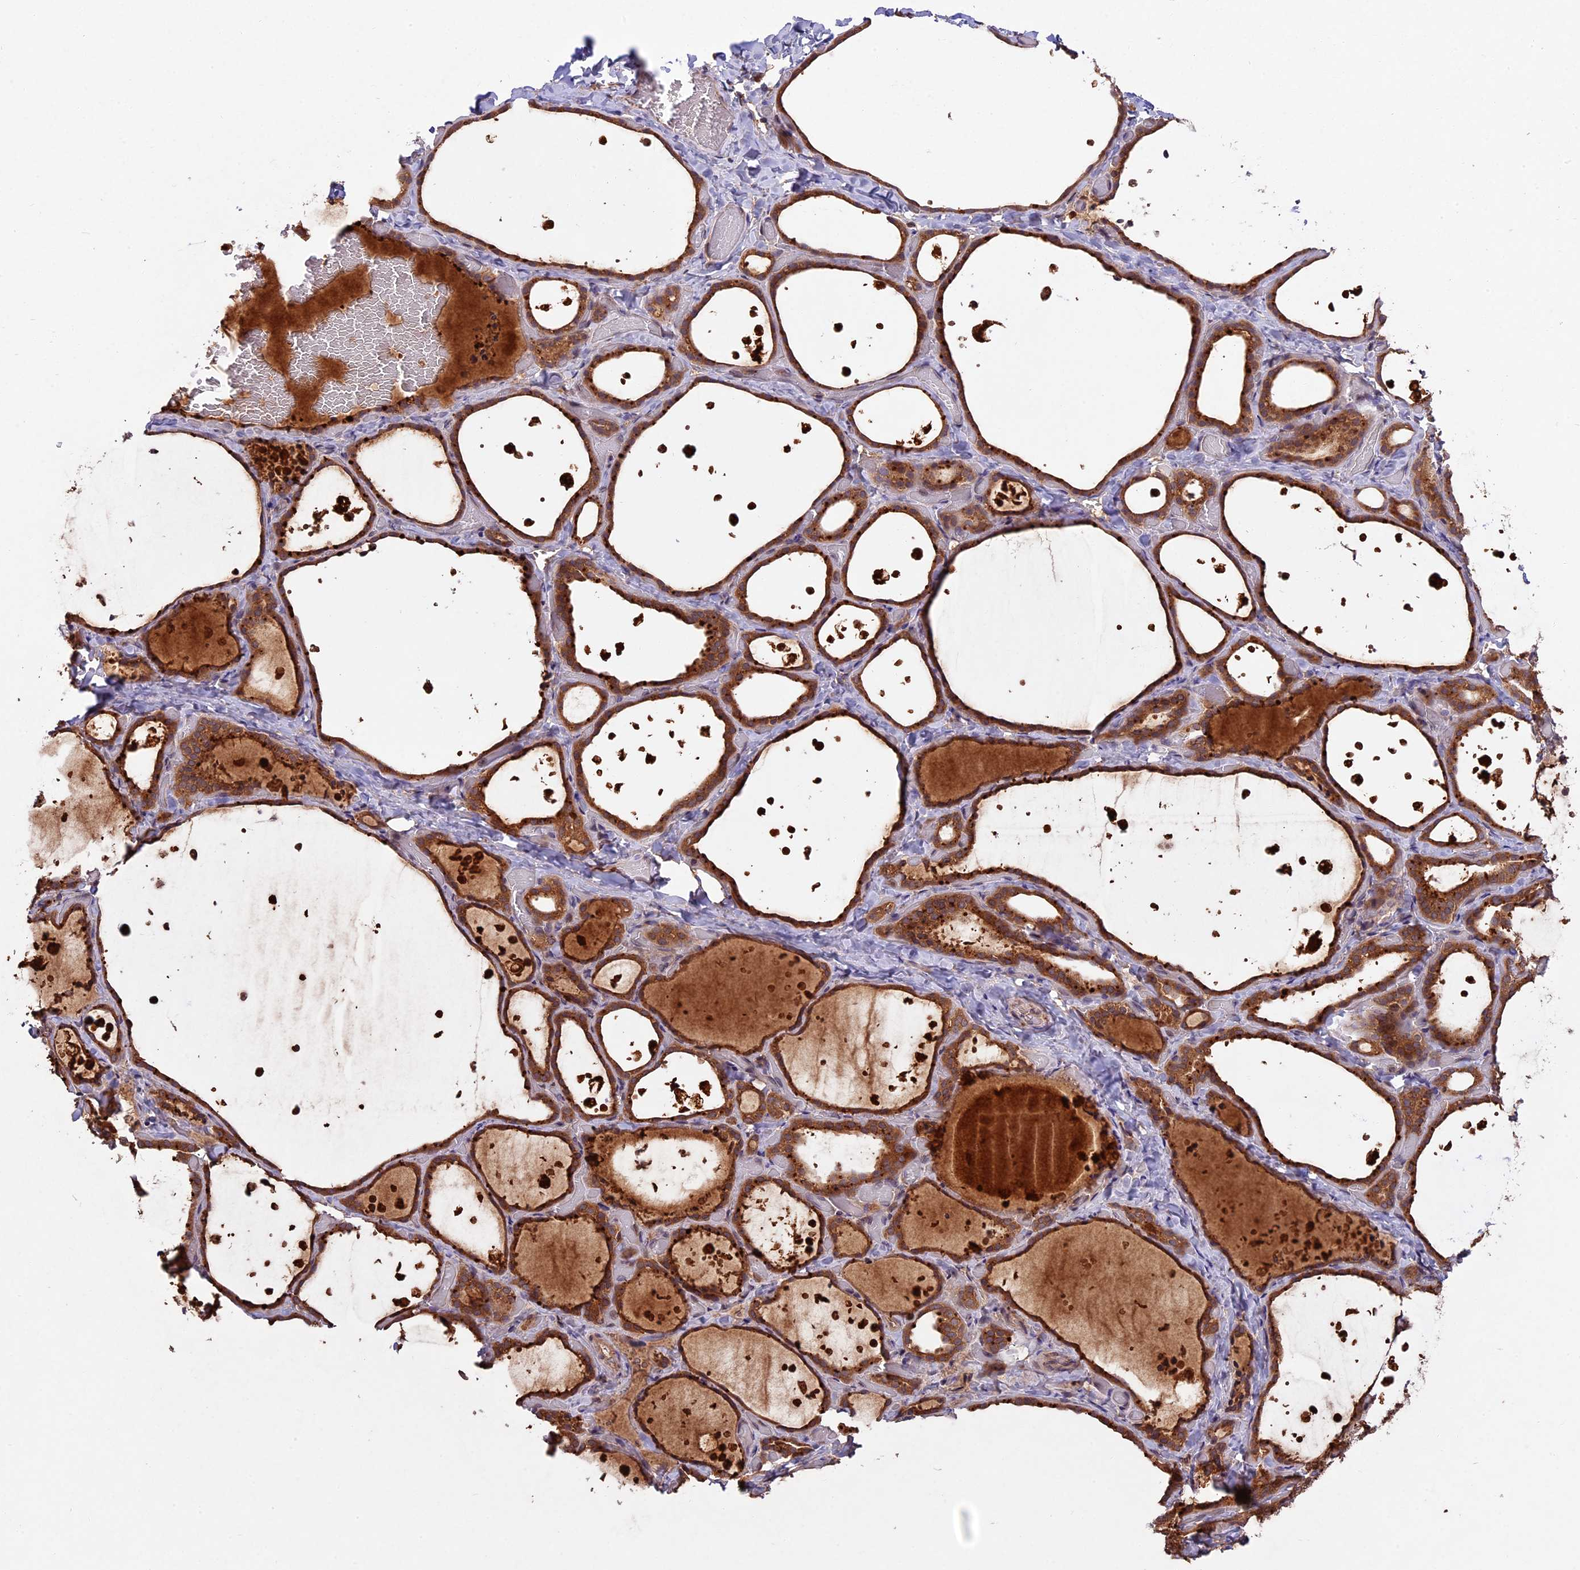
{"staining": {"intensity": "strong", "quantity": ">75%", "location": "cytoplasmic/membranous"}, "tissue": "thyroid gland", "cell_type": "Glandular cells", "image_type": "normal", "snomed": [{"axis": "morphology", "description": "Normal tissue, NOS"}, {"axis": "topography", "description": "Thyroid gland"}], "caption": "Glandular cells exhibit high levels of strong cytoplasmic/membranous staining in about >75% of cells in unremarkable thyroid gland. The staining is performed using DAB (3,3'-diaminobenzidine) brown chromogen to label protein expression. The nuclei are counter-stained blue using hematoxylin.", "gene": "CHAC1", "patient": {"sex": "female", "age": 44}}